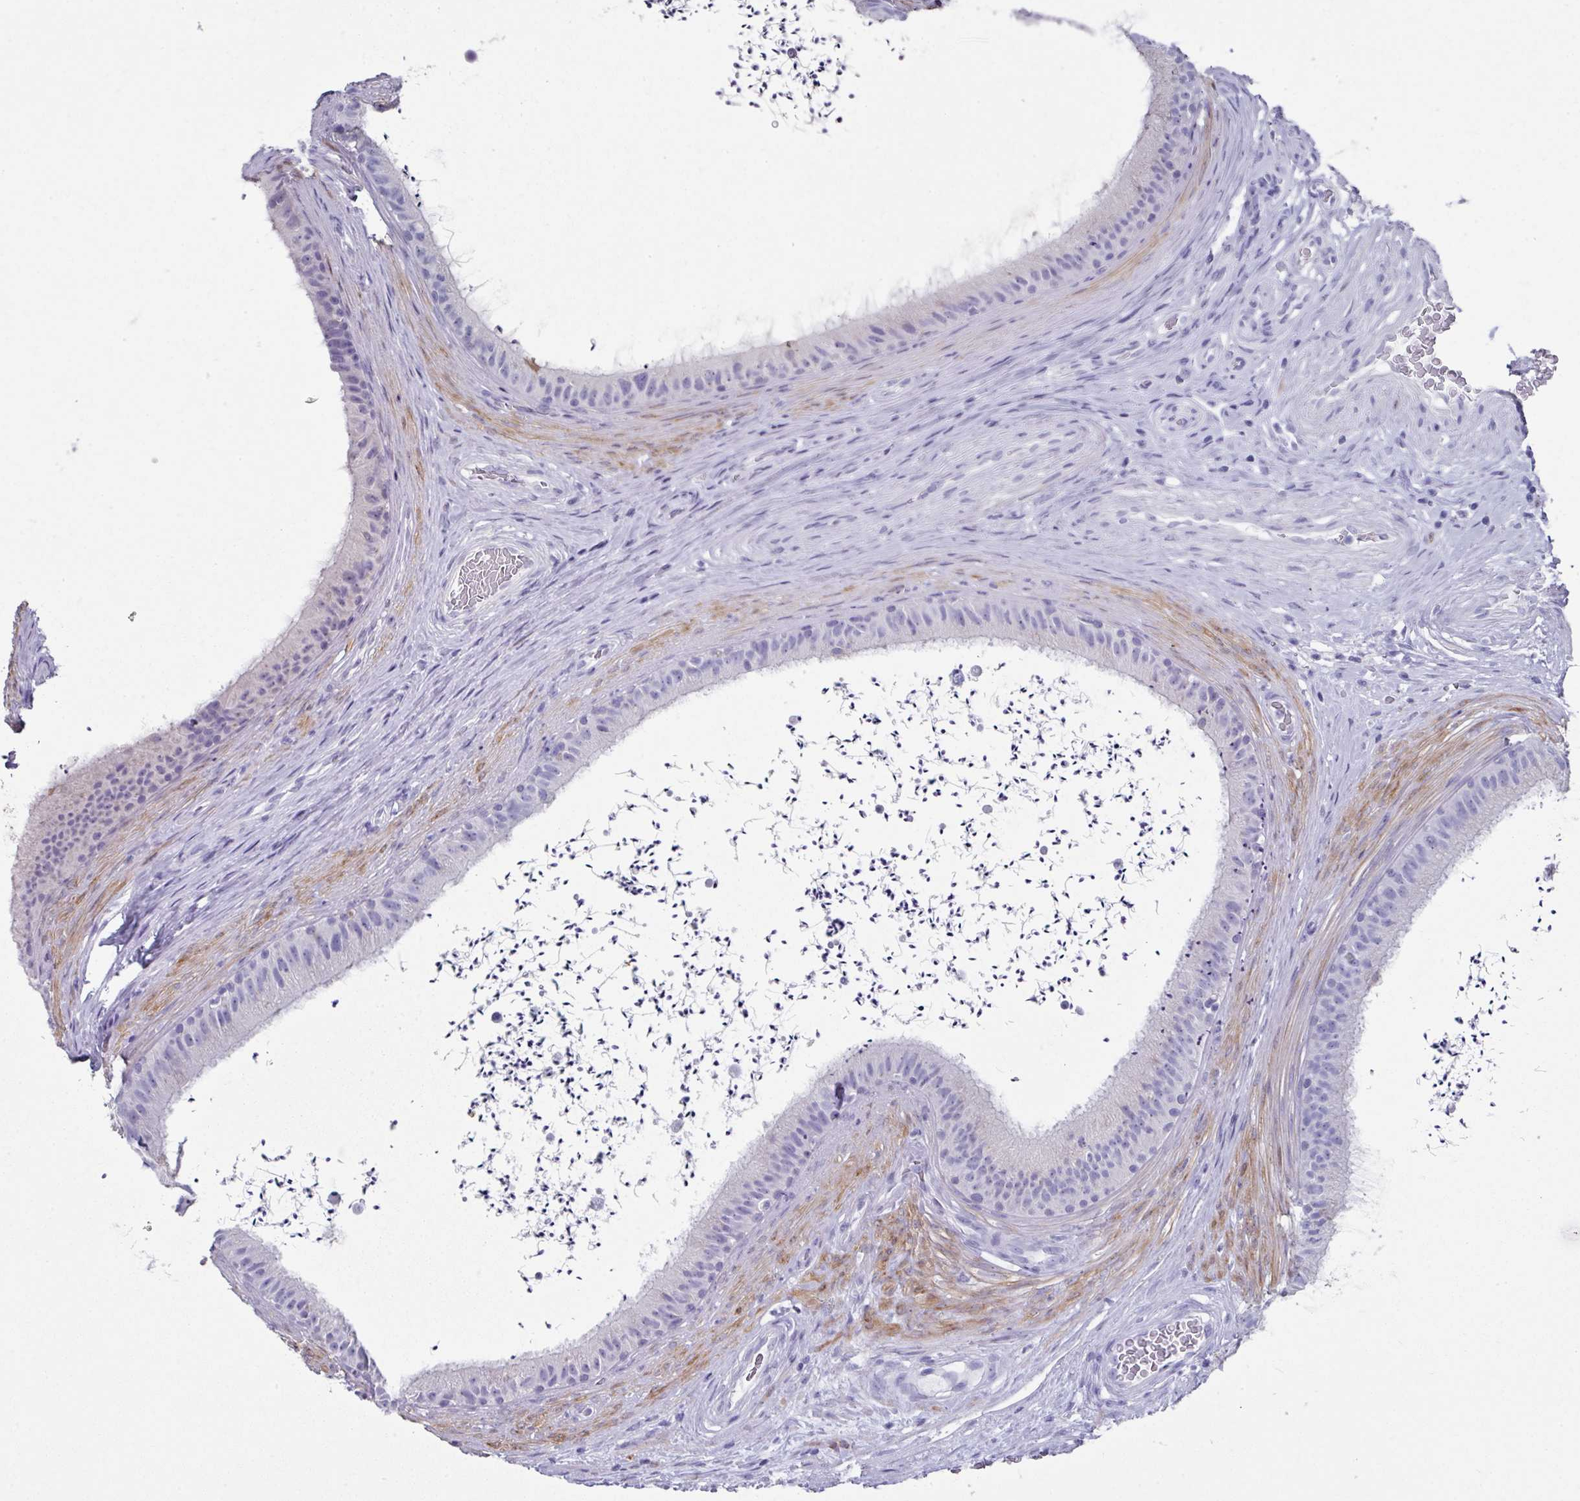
{"staining": {"intensity": "negative", "quantity": "none", "location": "none"}, "tissue": "epididymis", "cell_type": "Glandular cells", "image_type": "normal", "snomed": [{"axis": "morphology", "description": "Normal tissue, NOS"}, {"axis": "topography", "description": "Testis"}, {"axis": "topography", "description": "Epididymis"}], "caption": "IHC image of normal epididymis: epididymis stained with DAB (3,3'-diaminobenzidine) reveals no significant protein expression in glandular cells.", "gene": "PEX10", "patient": {"sex": "male", "age": 41}}